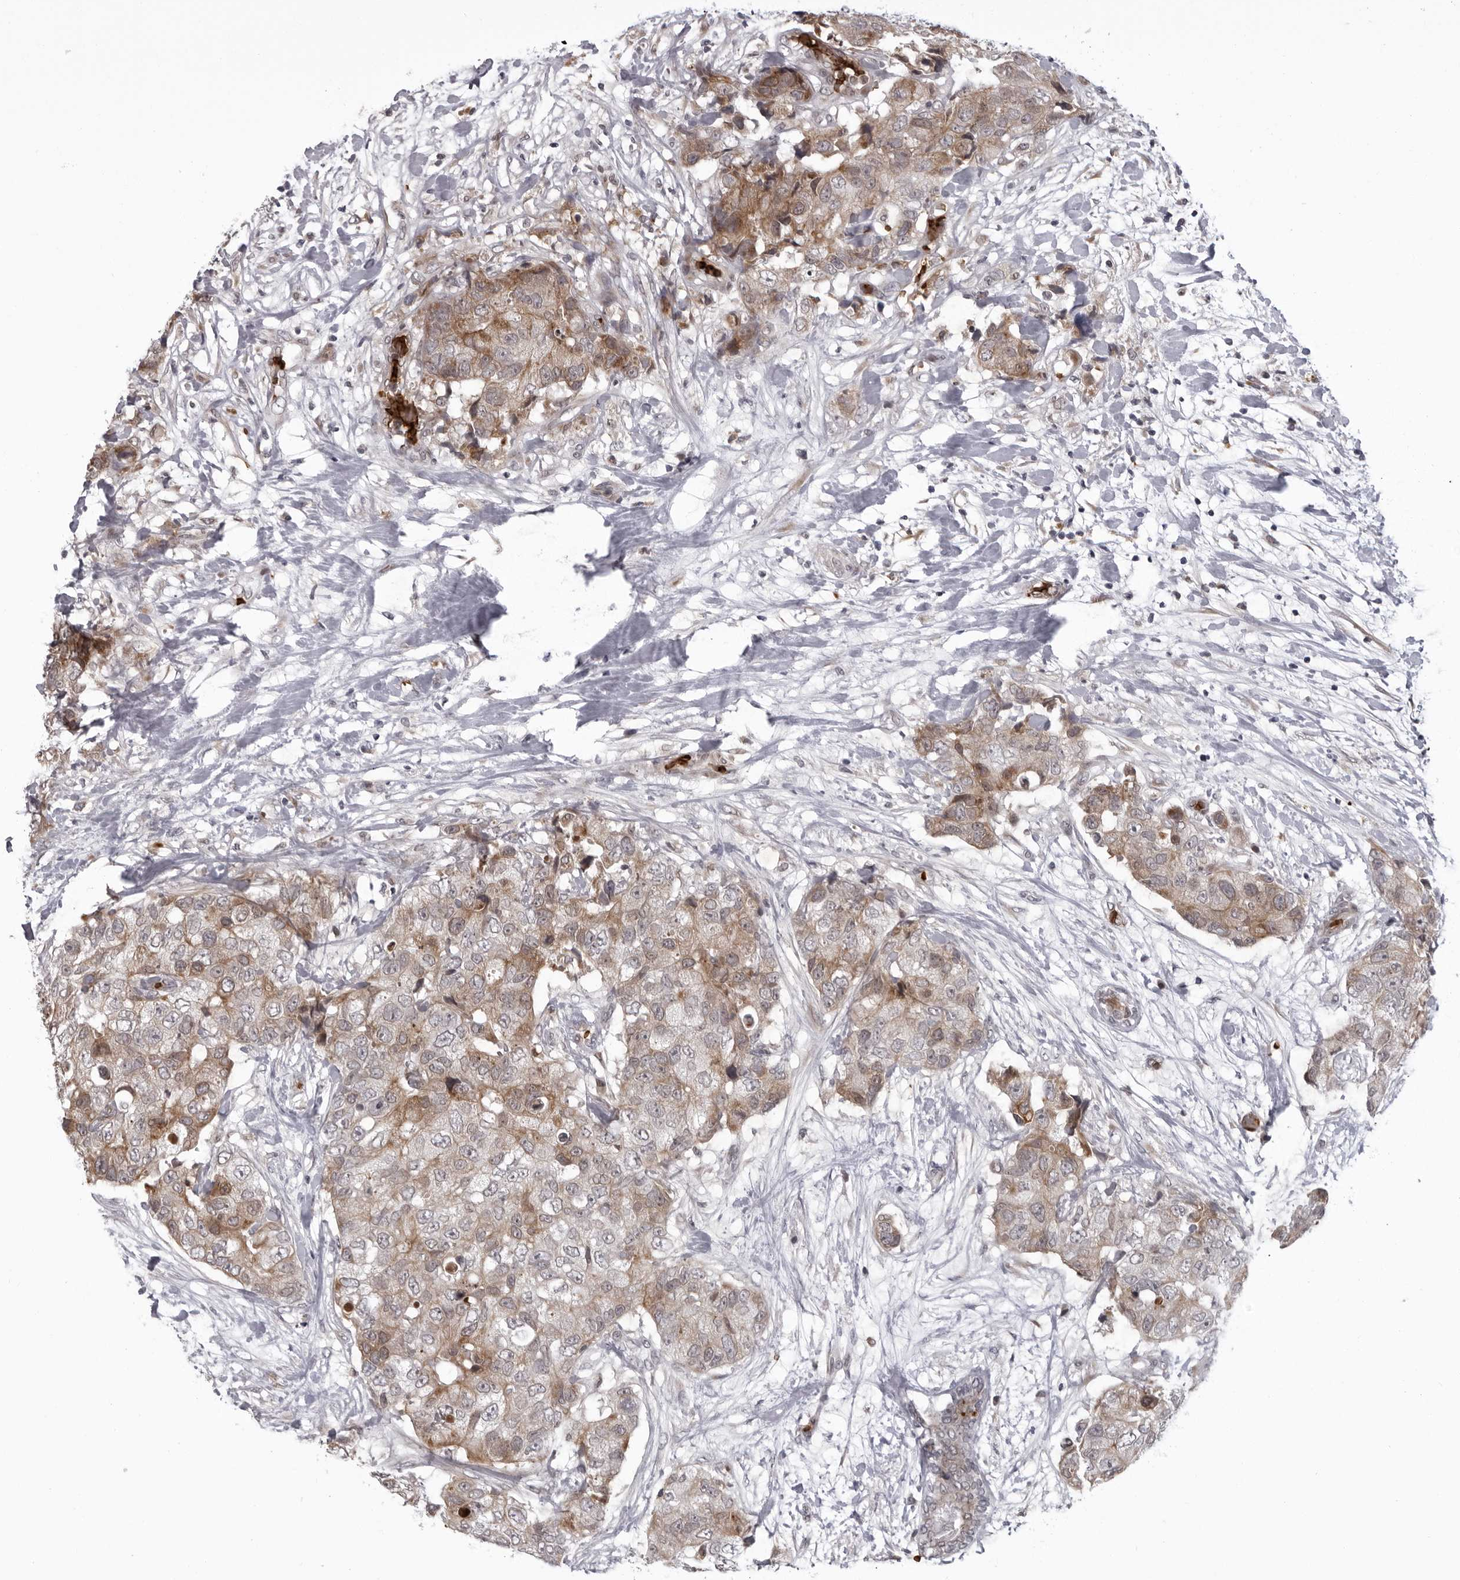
{"staining": {"intensity": "moderate", "quantity": ">75%", "location": "cytoplasmic/membranous"}, "tissue": "breast cancer", "cell_type": "Tumor cells", "image_type": "cancer", "snomed": [{"axis": "morphology", "description": "Duct carcinoma"}, {"axis": "topography", "description": "Breast"}], "caption": "There is medium levels of moderate cytoplasmic/membranous expression in tumor cells of invasive ductal carcinoma (breast), as demonstrated by immunohistochemical staining (brown color).", "gene": "THOP1", "patient": {"sex": "female", "age": 62}}